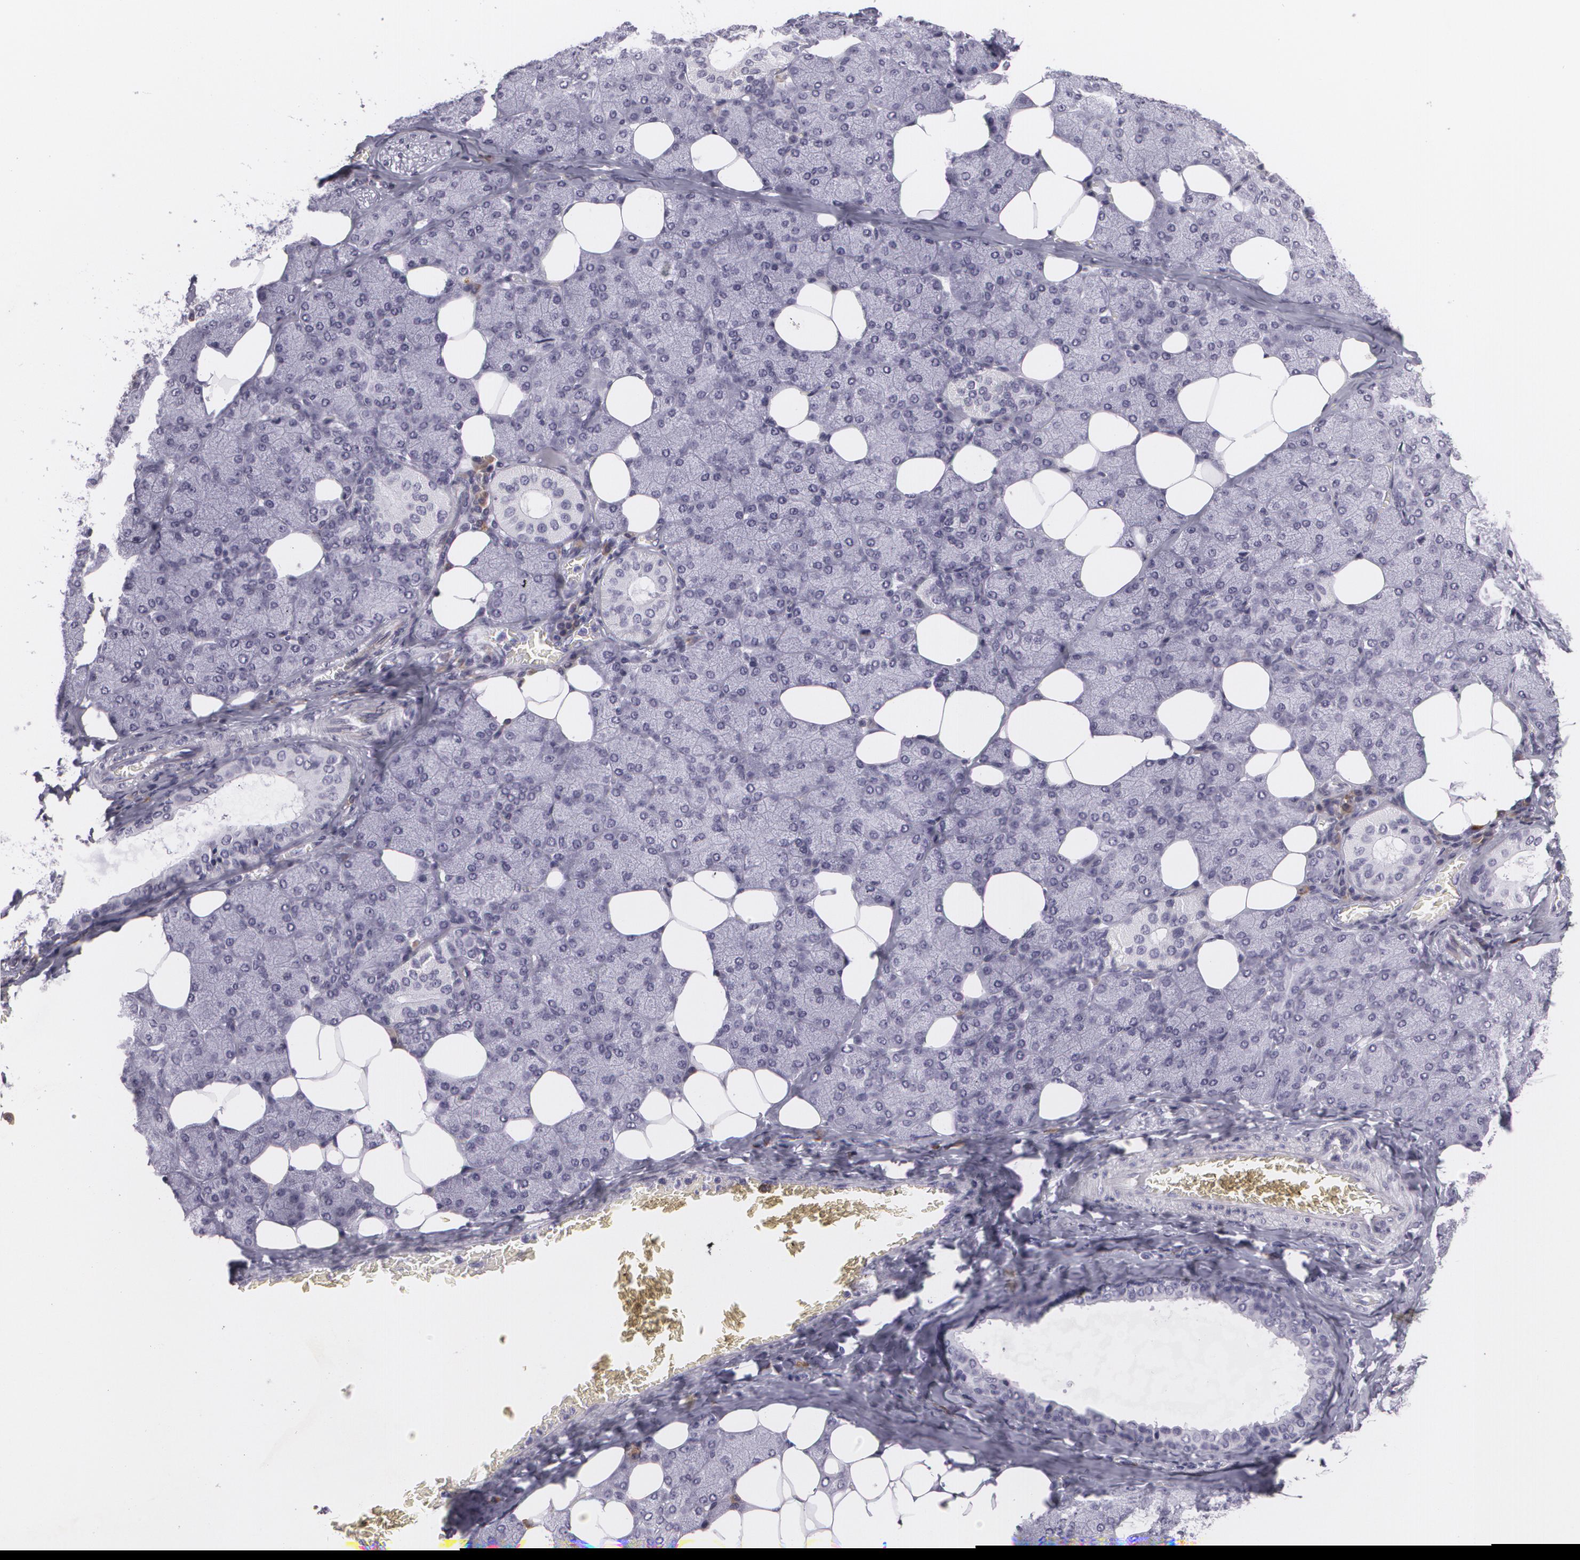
{"staining": {"intensity": "negative", "quantity": "none", "location": "none"}, "tissue": "salivary gland", "cell_type": "Glandular cells", "image_type": "normal", "snomed": [{"axis": "morphology", "description": "Normal tissue, NOS"}, {"axis": "topography", "description": "Lymph node"}, {"axis": "topography", "description": "Salivary gland"}], "caption": "A high-resolution micrograph shows immunohistochemistry (IHC) staining of normal salivary gland, which demonstrates no significant expression in glandular cells.", "gene": "MAP2", "patient": {"sex": "male", "age": 8}}